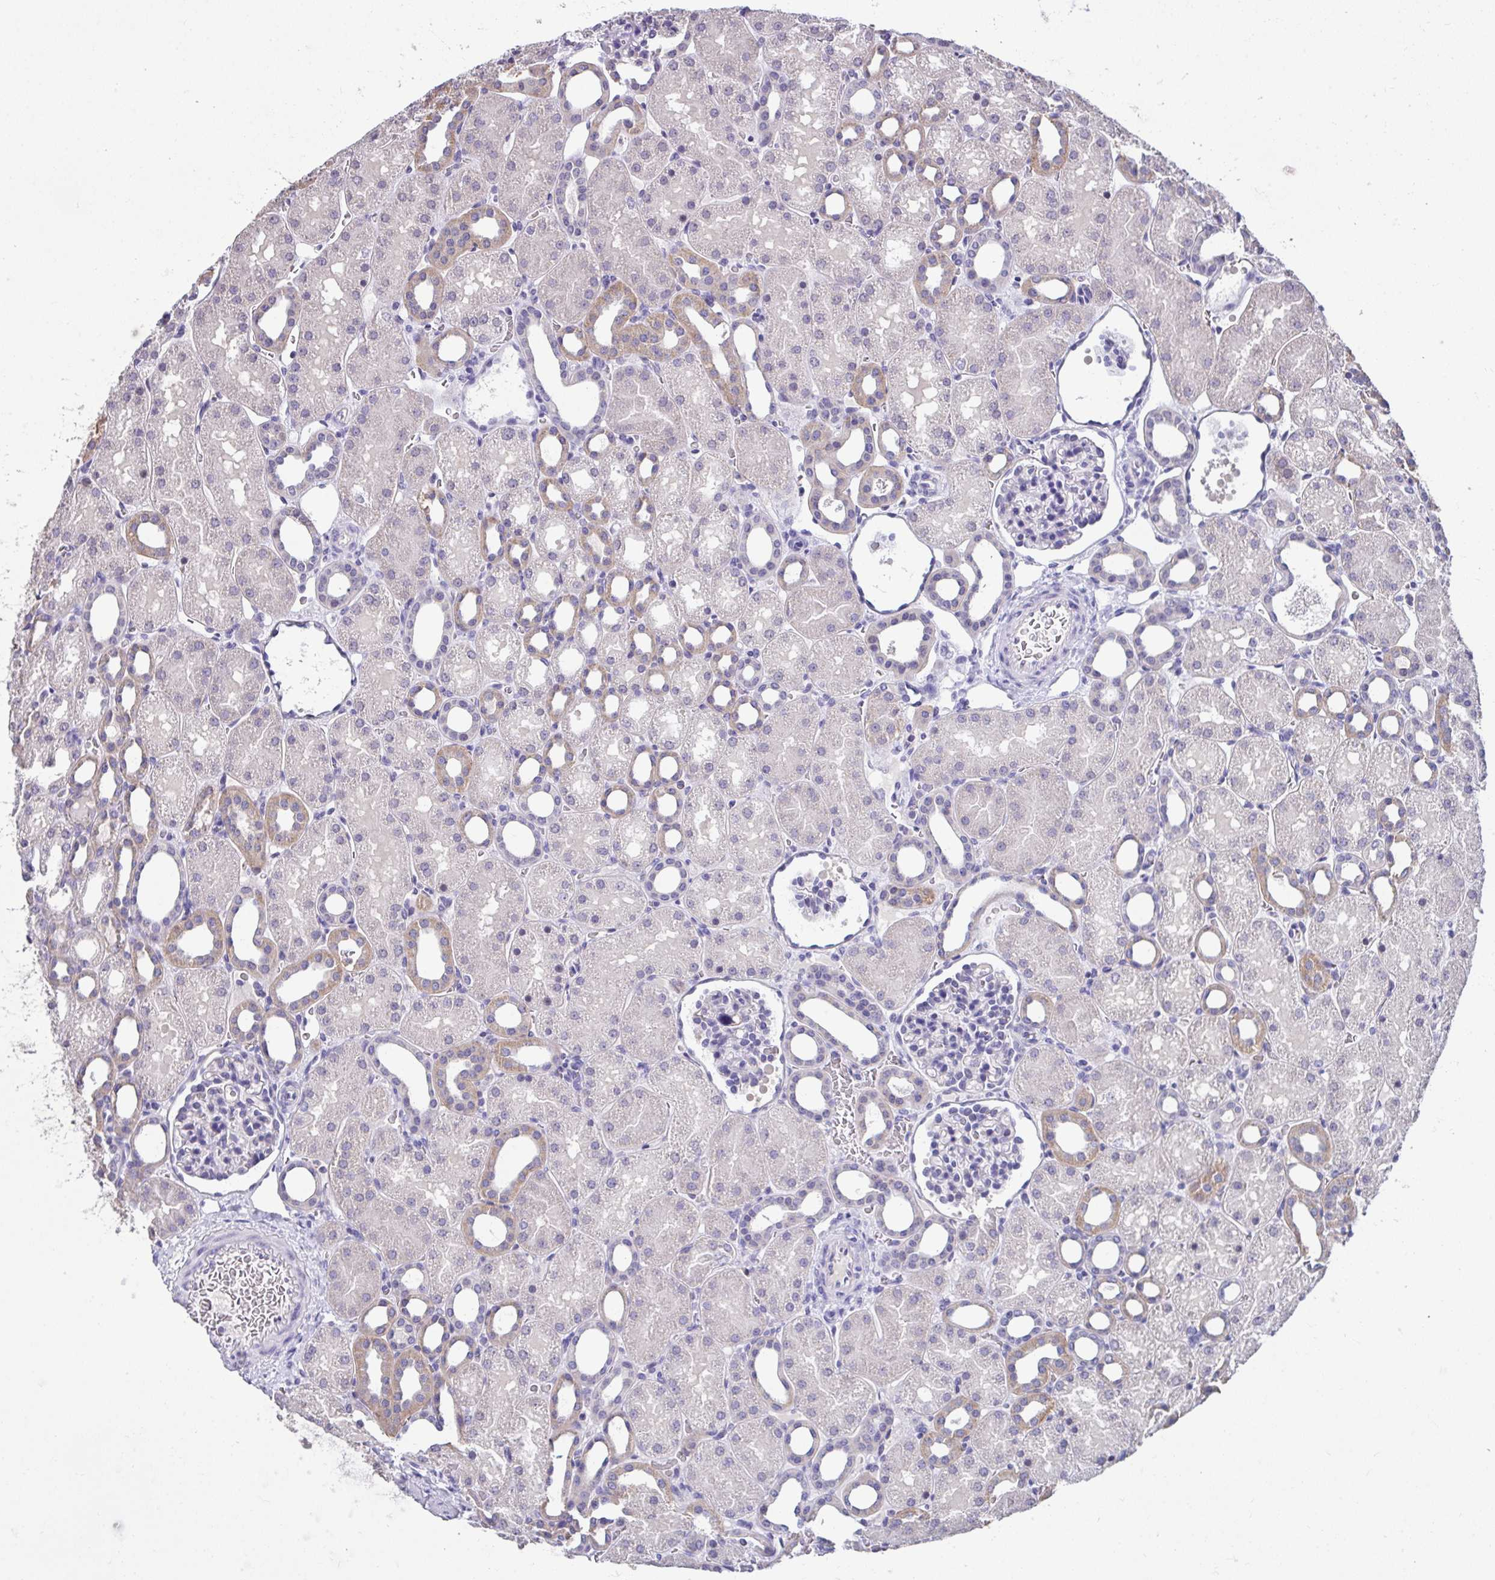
{"staining": {"intensity": "negative", "quantity": "none", "location": "none"}, "tissue": "kidney", "cell_type": "Cells in glomeruli", "image_type": "normal", "snomed": [{"axis": "morphology", "description": "Normal tissue, NOS"}, {"axis": "topography", "description": "Kidney"}], "caption": "High power microscopy histopathology image of an IHC image of benign kidney, revealing no significant expression in cells in glomeruli. (IHC, brightfield microscopy, high magnification).", "gene": "GLTPD2", "patient": {"sex": "male", "age": 2}}